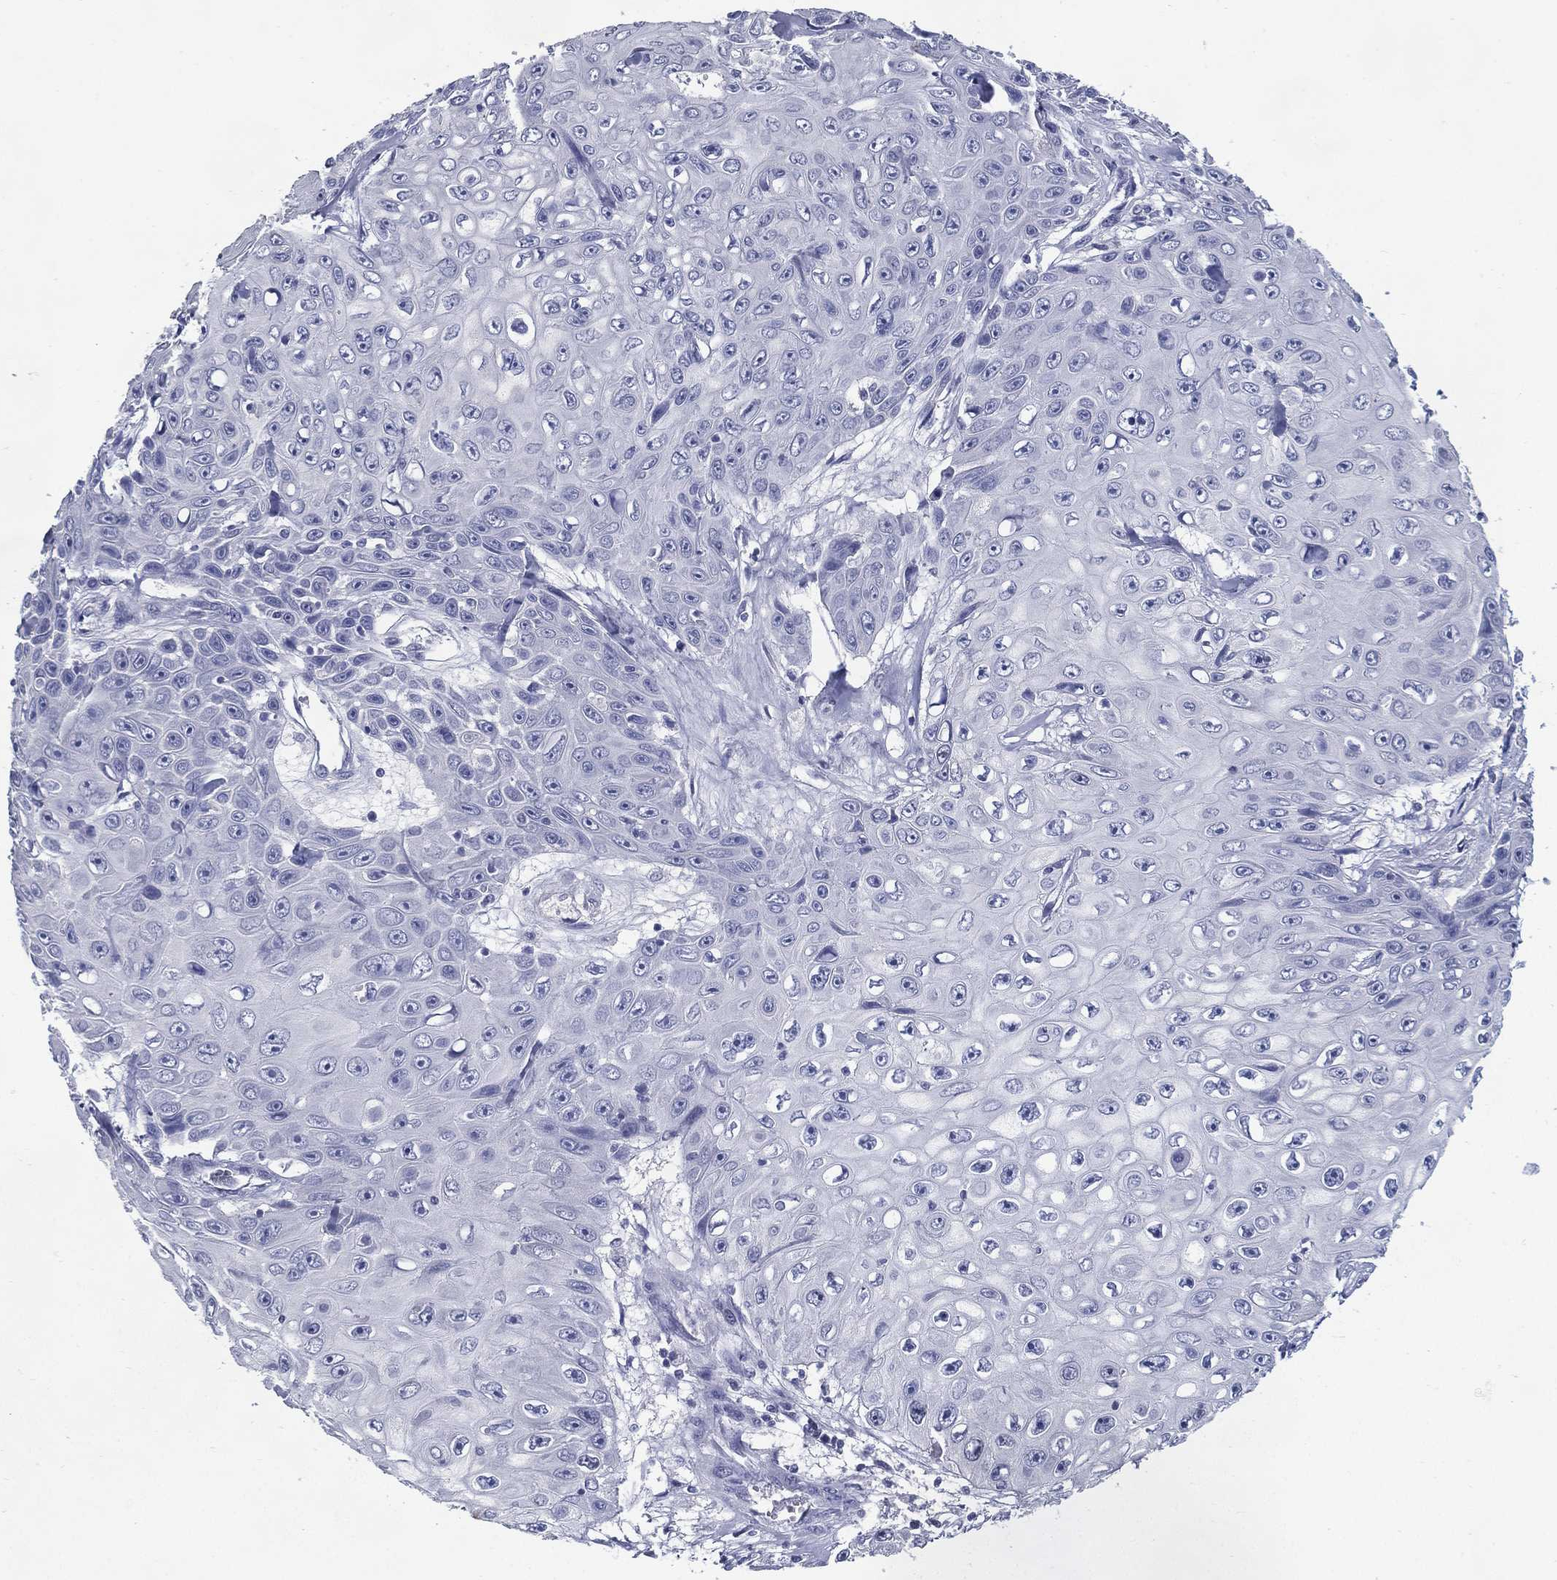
{"staining": {"intensity": "negative", "quantity": "none", "location": "none"}, "tissue": "skin cancer", "cell_type": "Tumor cells", "image_type": "cancer", "snomed": [{"axis": "morphology", "description": "Squamous cell carcinoma, NOS"}, {"axis": "topography", "description": "Skin"}], "caption": "IHC histopathology image of human skin cancer (squamous cell carcinoma) stained for a protein (brown), which exhibits no expression in tumor cells. (DAB IHC visualized using brightfield microscopy, high magnification).", "gene": "KIF2C", "patient": {"sex": "male", "age": 82}}